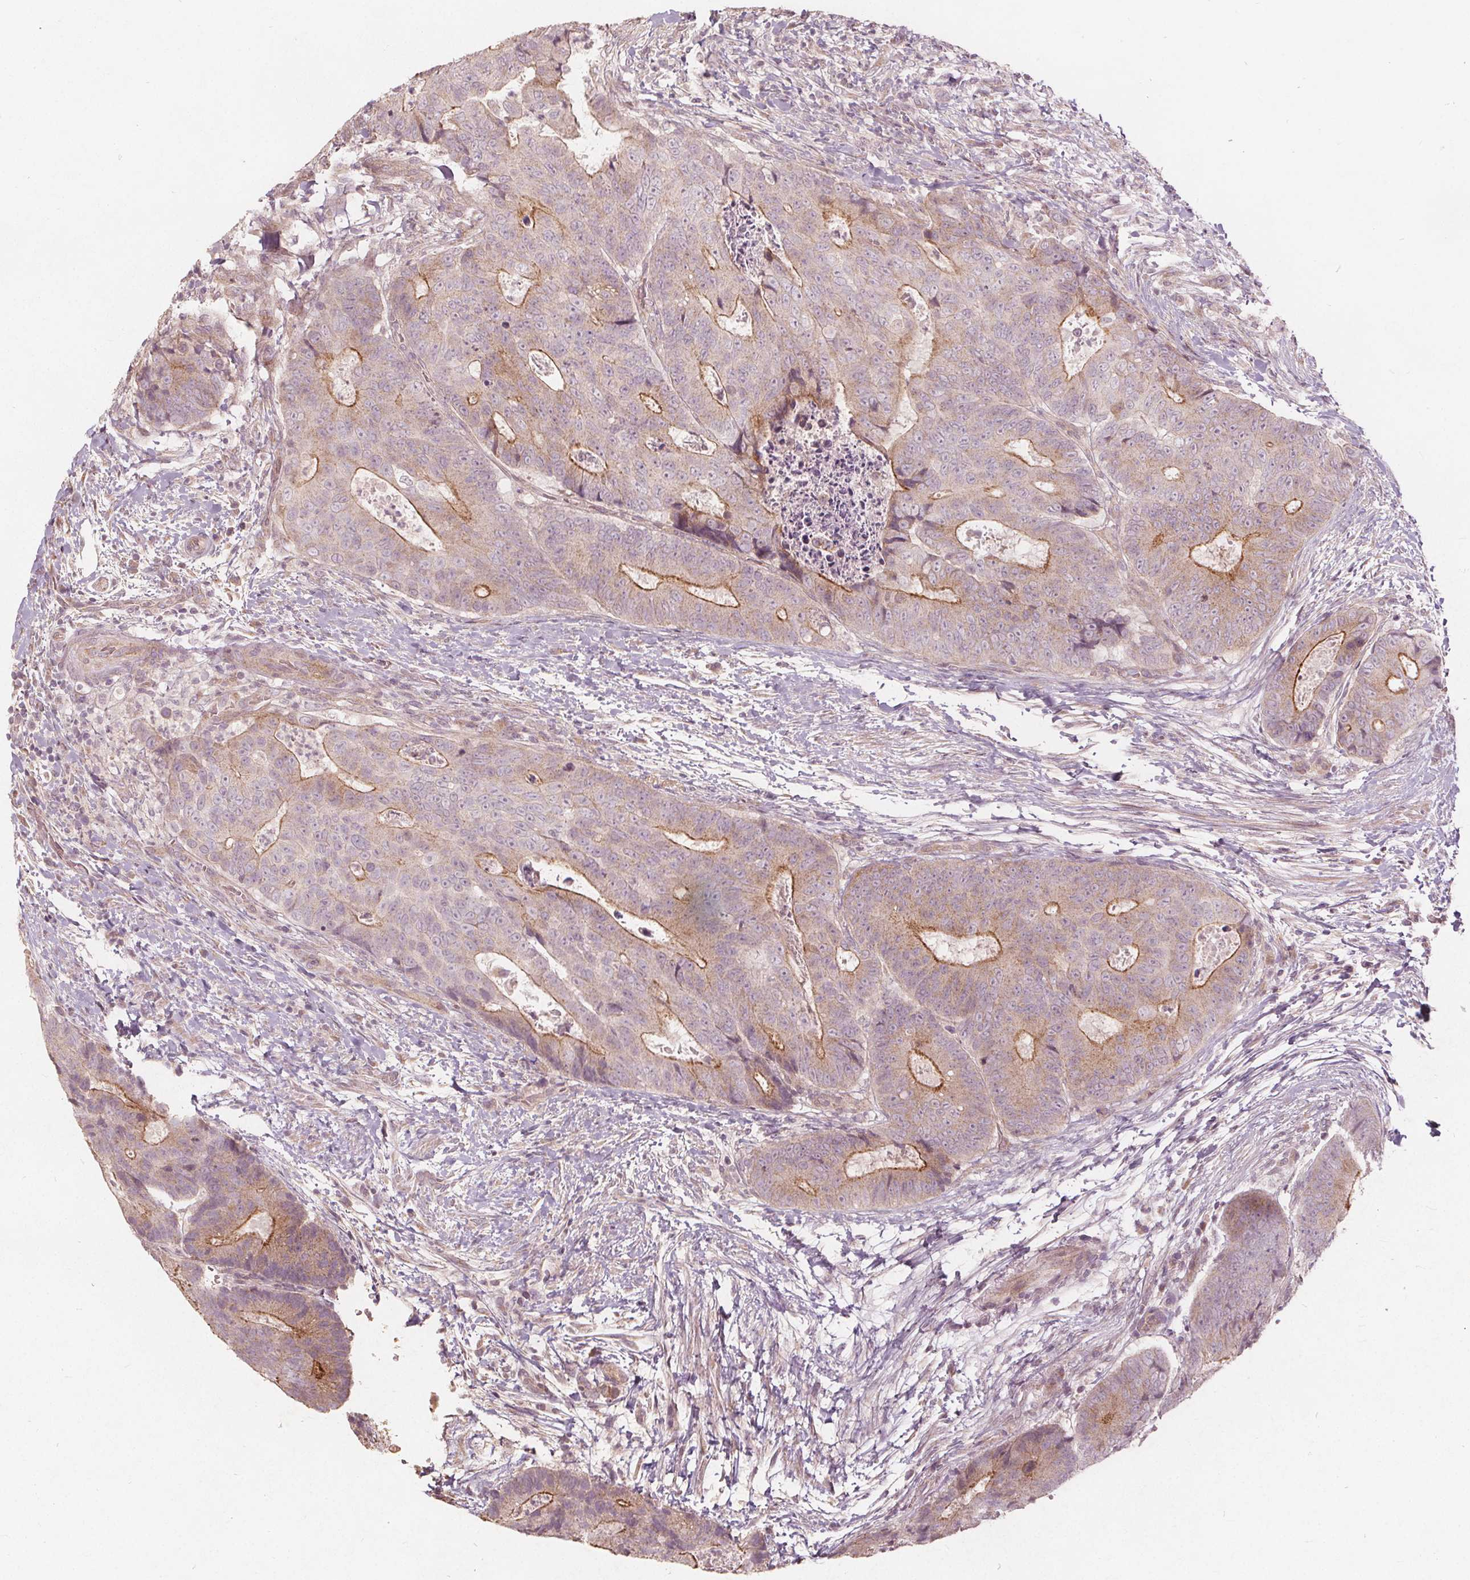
{"staining": {"intensity": "moderate", "quantity": "25%-75%", "location": "cytoplasmic/membranous"}, "tissue": "colorectal cancer", "cell_type": "Tumor cells", "image_type": "cancer", "snomed": [{"axis": "morphology", "description": "Adenocarcinoma, NOS"}, {"axis": "topography", "description": "Colon"}], "caption": "Immunohistochemical staining of adenocarcinoma (colorectal) demonstrates medium levels of moderate cytoplasmic/membranous staining in approximately 25%-75% of tumor cells.", "gene": "PTPRT", "patient": {"sex": "female", "age": 48}}